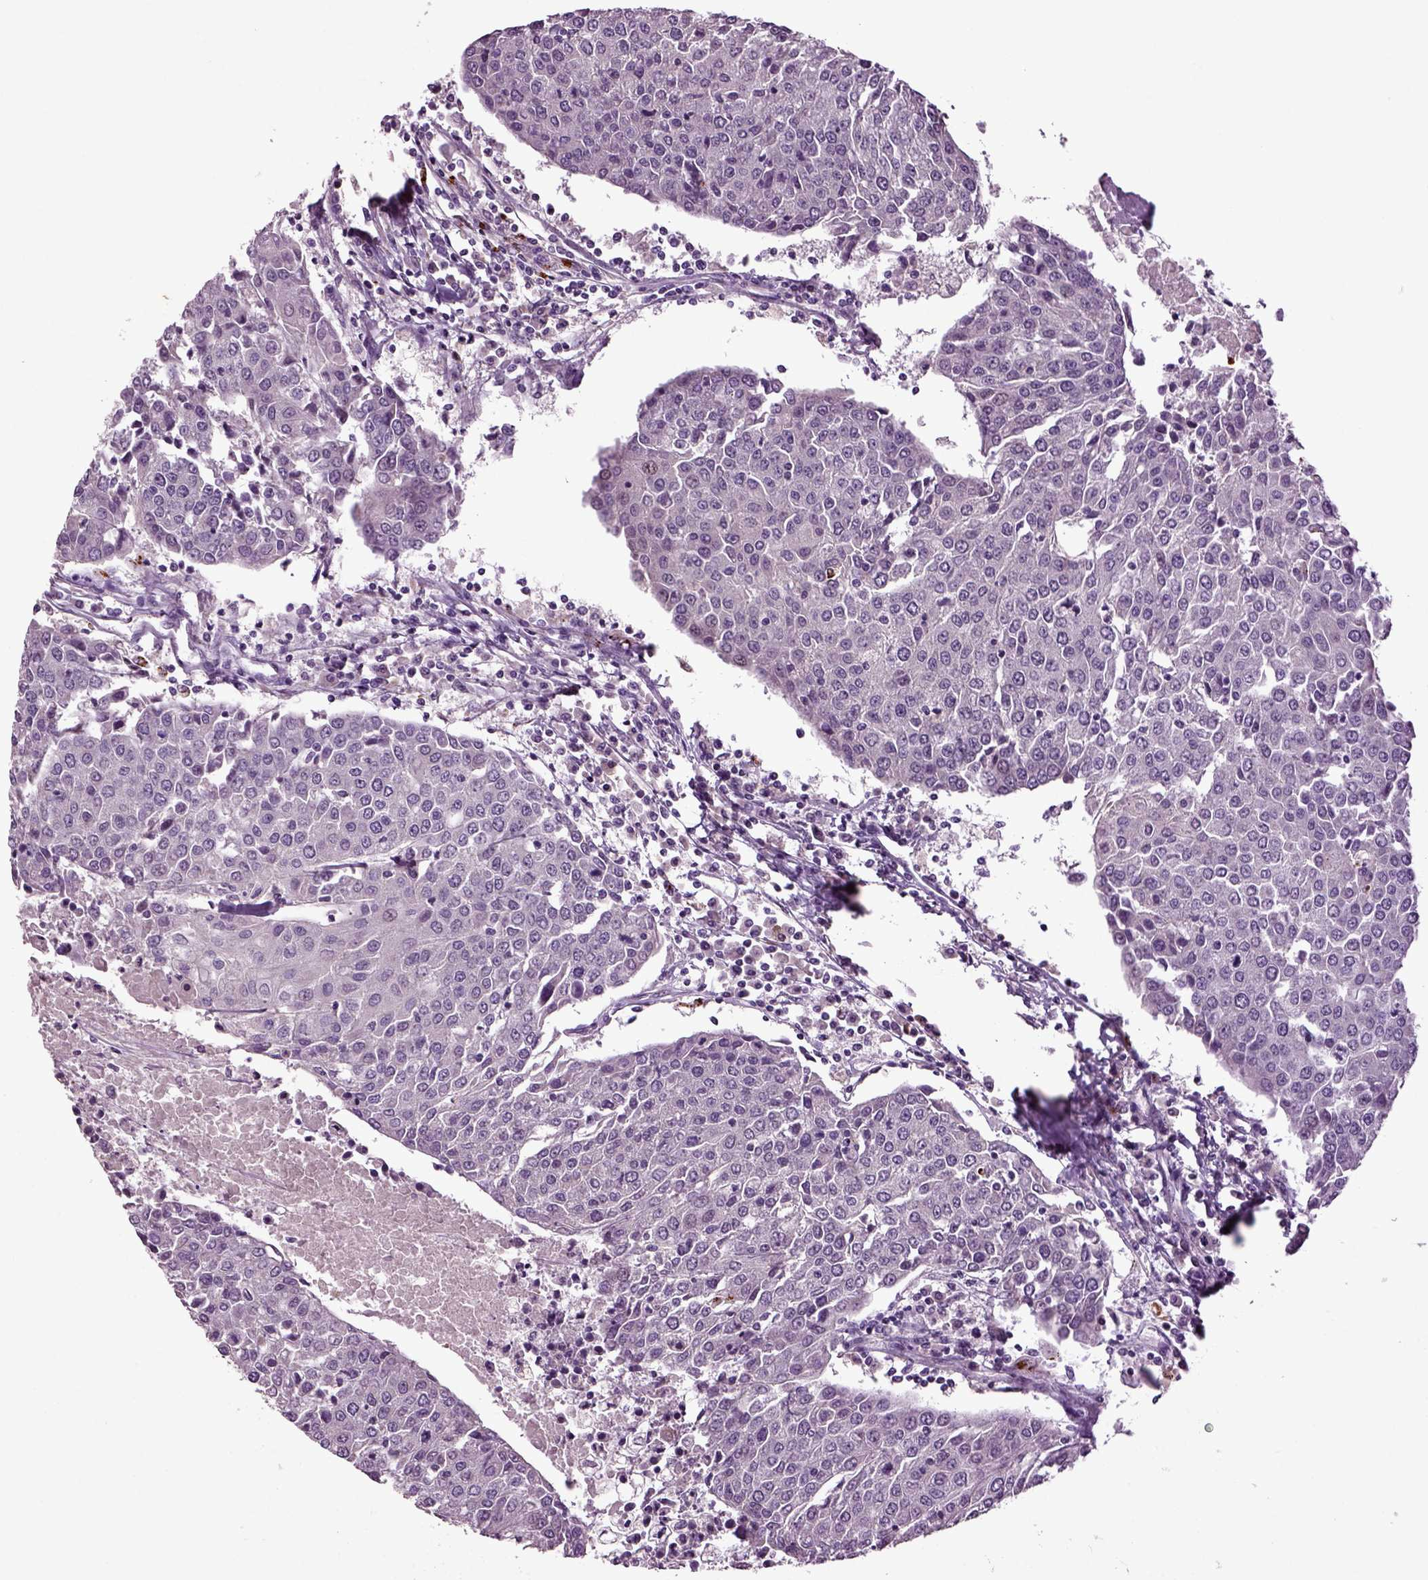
{"staining": {"intensity": "negative", "quantity": "none", "location": "none"}, "tissue": "urothelial cancer", "cell_type": "Tumor cells", "image_type": "cancer", "snomed": [{"axis": "morphology", "description": "Urothelial carcinoma, High grade"}, {"axis": "topography", "description": "Urinary bladder"}], "caption": "This is a histopathology image of IHC staining of high-grade urothelial carcinoma, which shows no expression in tumor cells. (Stains: DAB (3,3'-diaminobenzidine) immunohistochemistry (IHC) with hematoxylin counter stain, Microscopy: brightfield microscopy at high magnification).", "gene": "SLC17A6", "patient": {"sex": "female", "age": 85}}